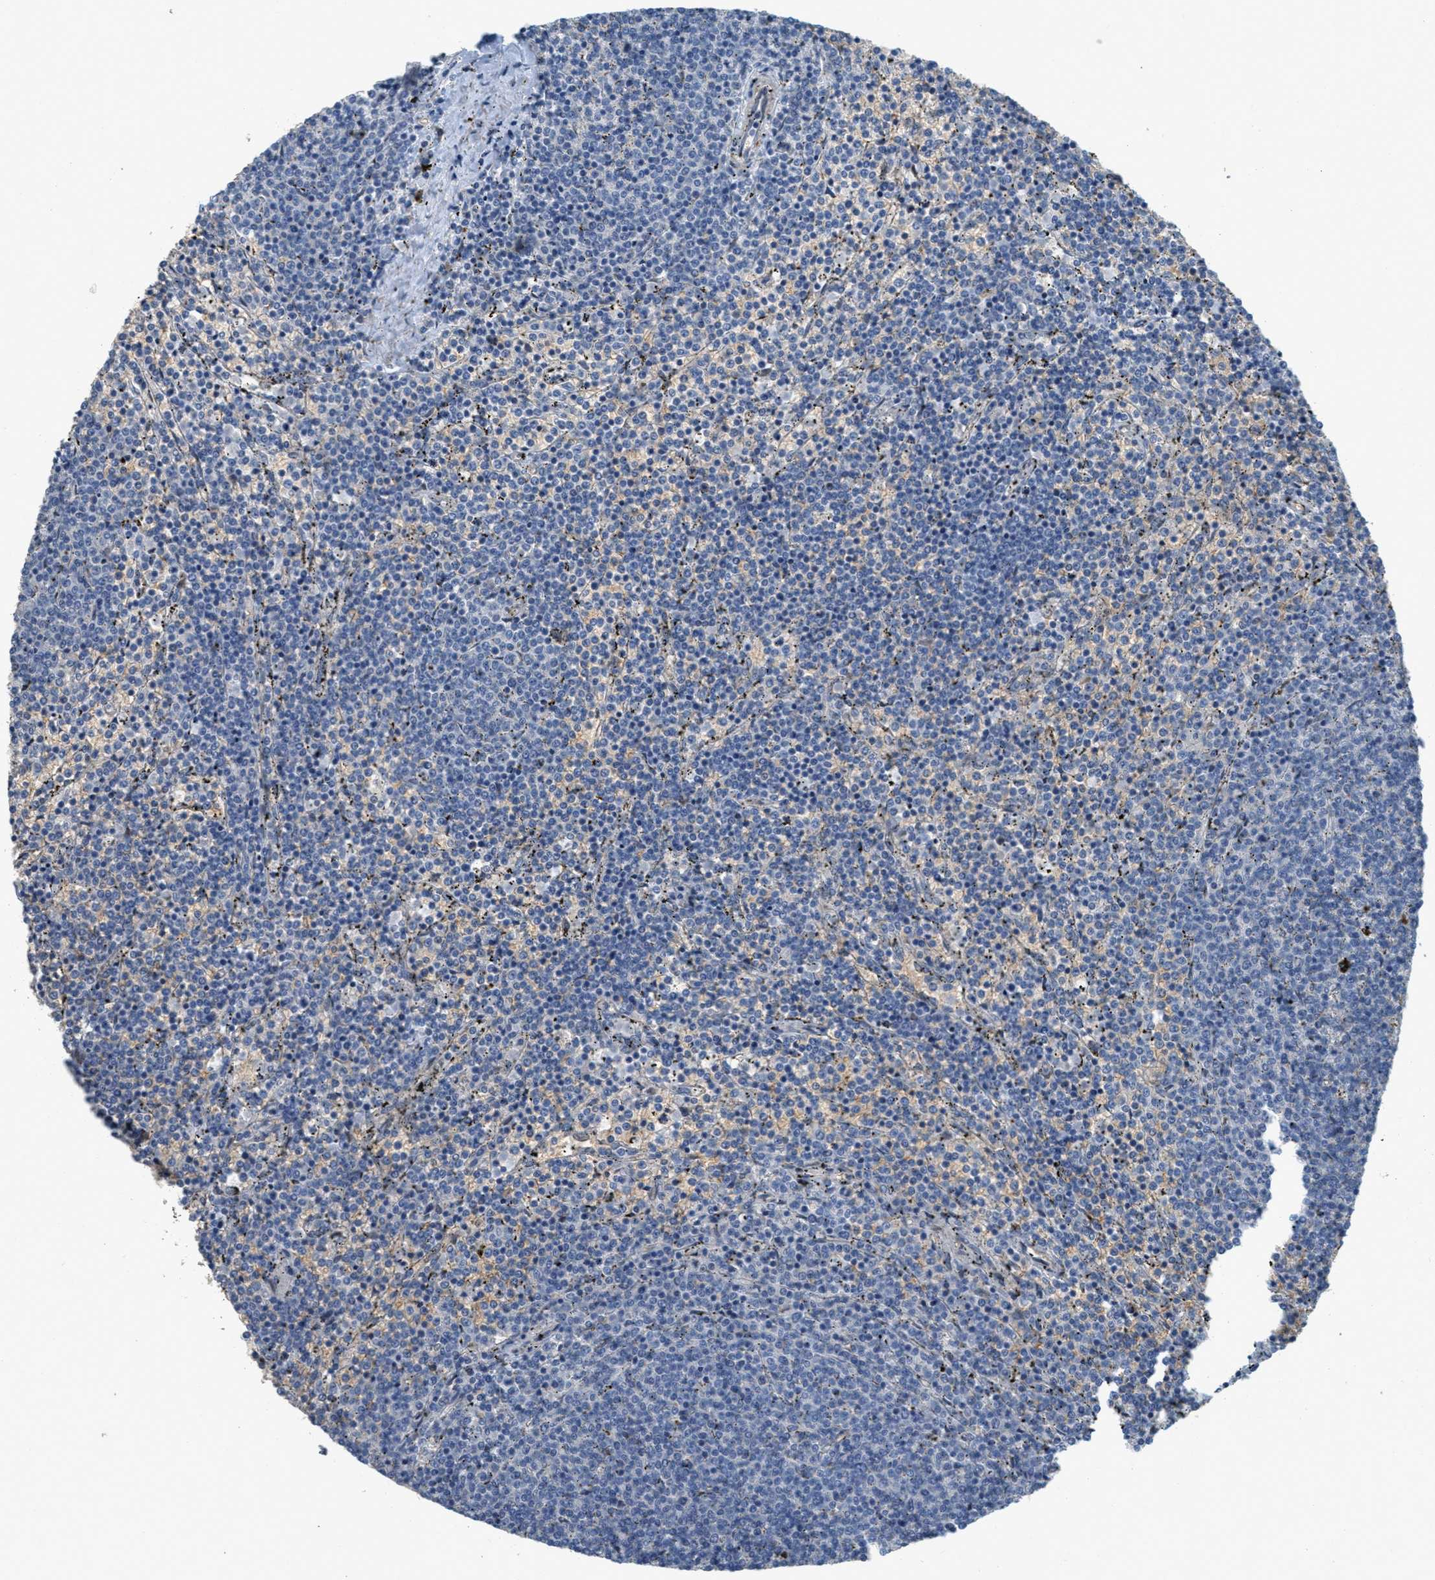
{"staining": {"intensity": "negative", "quantity": "none", "location": "none"}, "tissue": "lymphoma", "cell_type": "Tumor cells", "image_type": "cancer", "snomed": [{"axis": "morphology", "description": "Malignant lymphoma, non-Hodgkin's type, Low grade"}, {"axis": "topography", "description": "Spleen"}], "caption": "DAB immunohistochemical staining of human lymphoma demonstrates no significant staining in tumor cells.", "gene": "MRS2", "patient": {"sex": "female", "age": 50}}